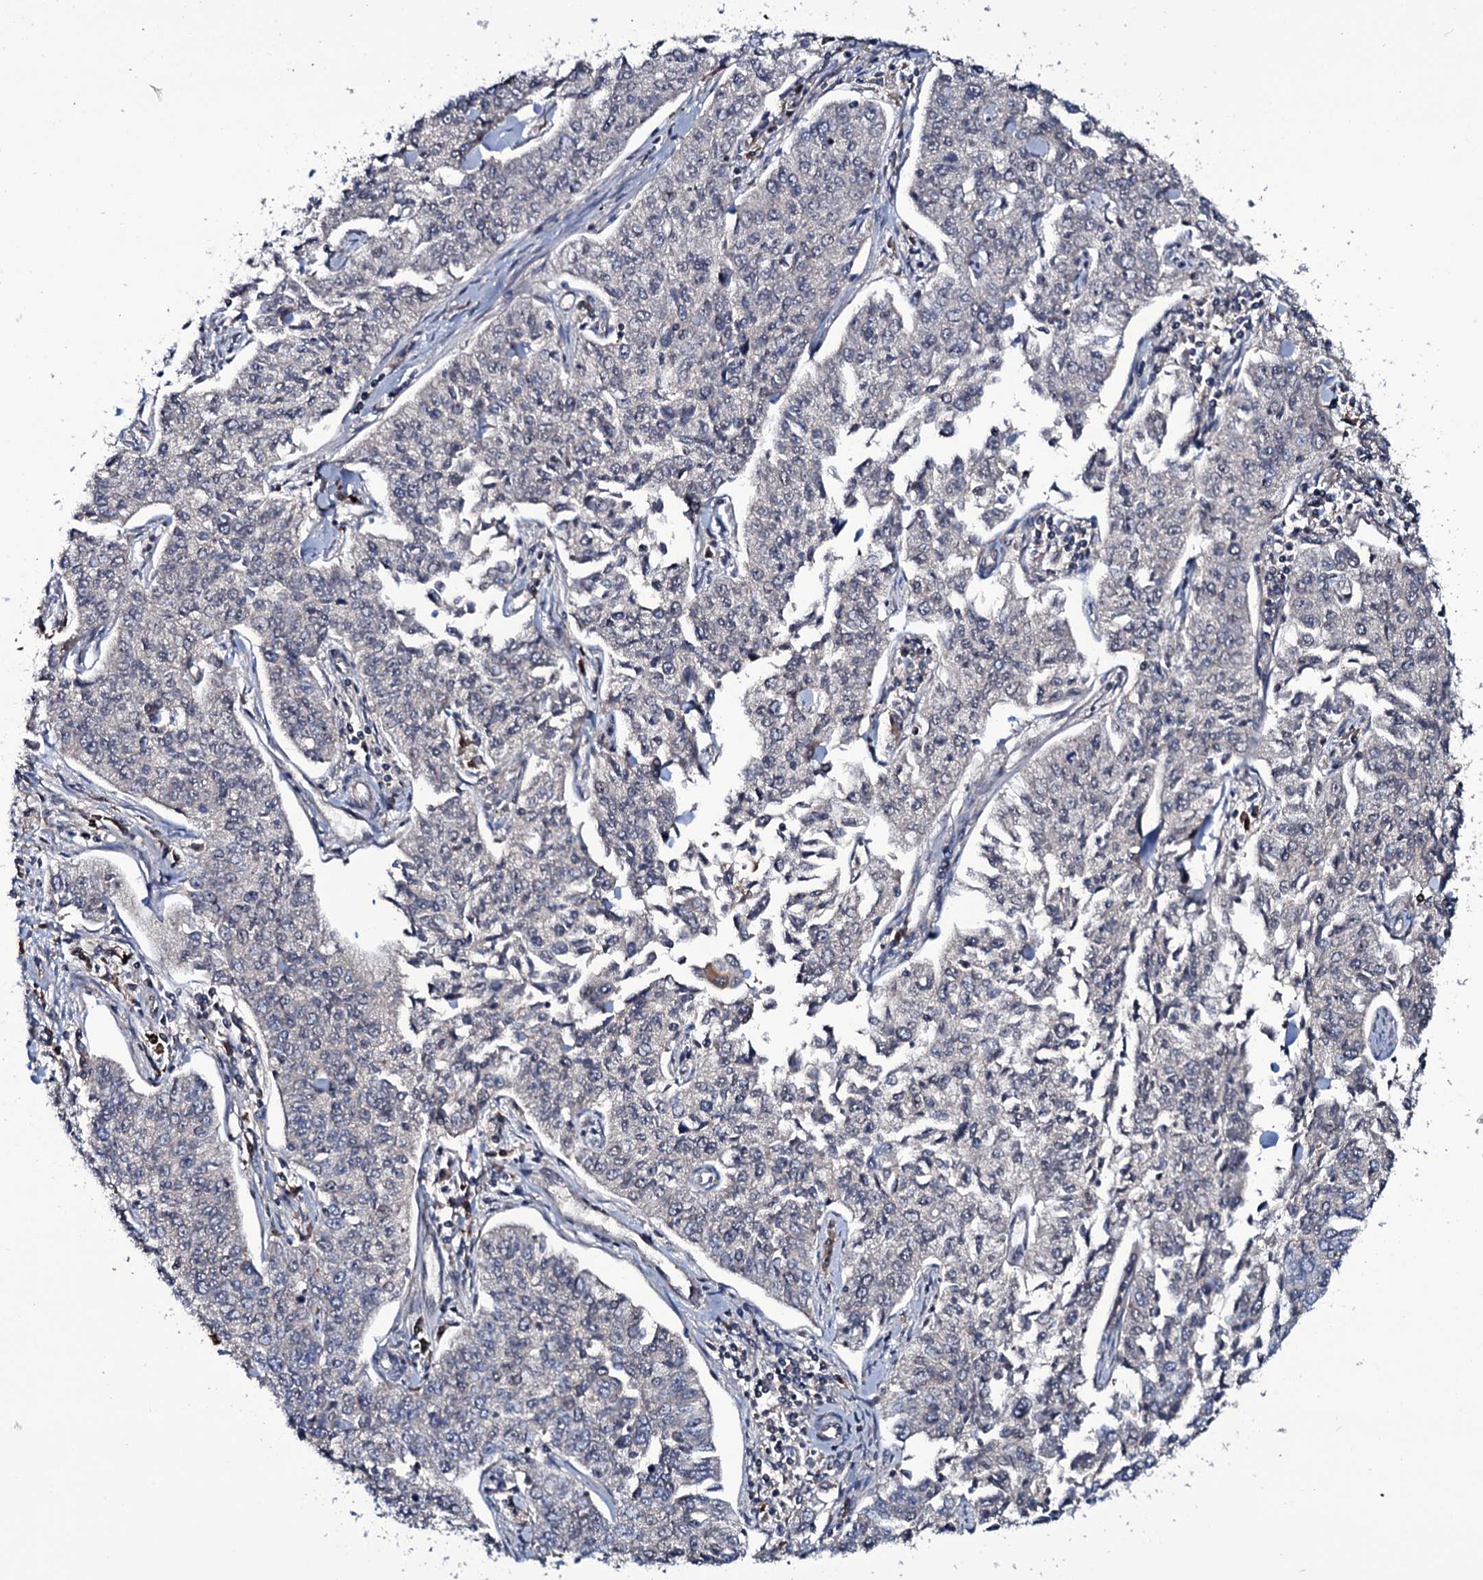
{"staining": {"intensity": "negative", "quantity": "none", "location": "none"}, "tissue": "cervical cancer", "cell_type": "Tumor cells", "image_type": "cancer", "snomed": [{"axis": "morphology", "description": "Squamous cell carcinoma, NOS"}, {"axis": "topography", "description": "Cervix"}], "caption": "Micrograph shows no protein positivity in tumor cells of cervical cancer tissue.", "gene": "LYG2", "patient": {"sex": "female", "age": 35}}